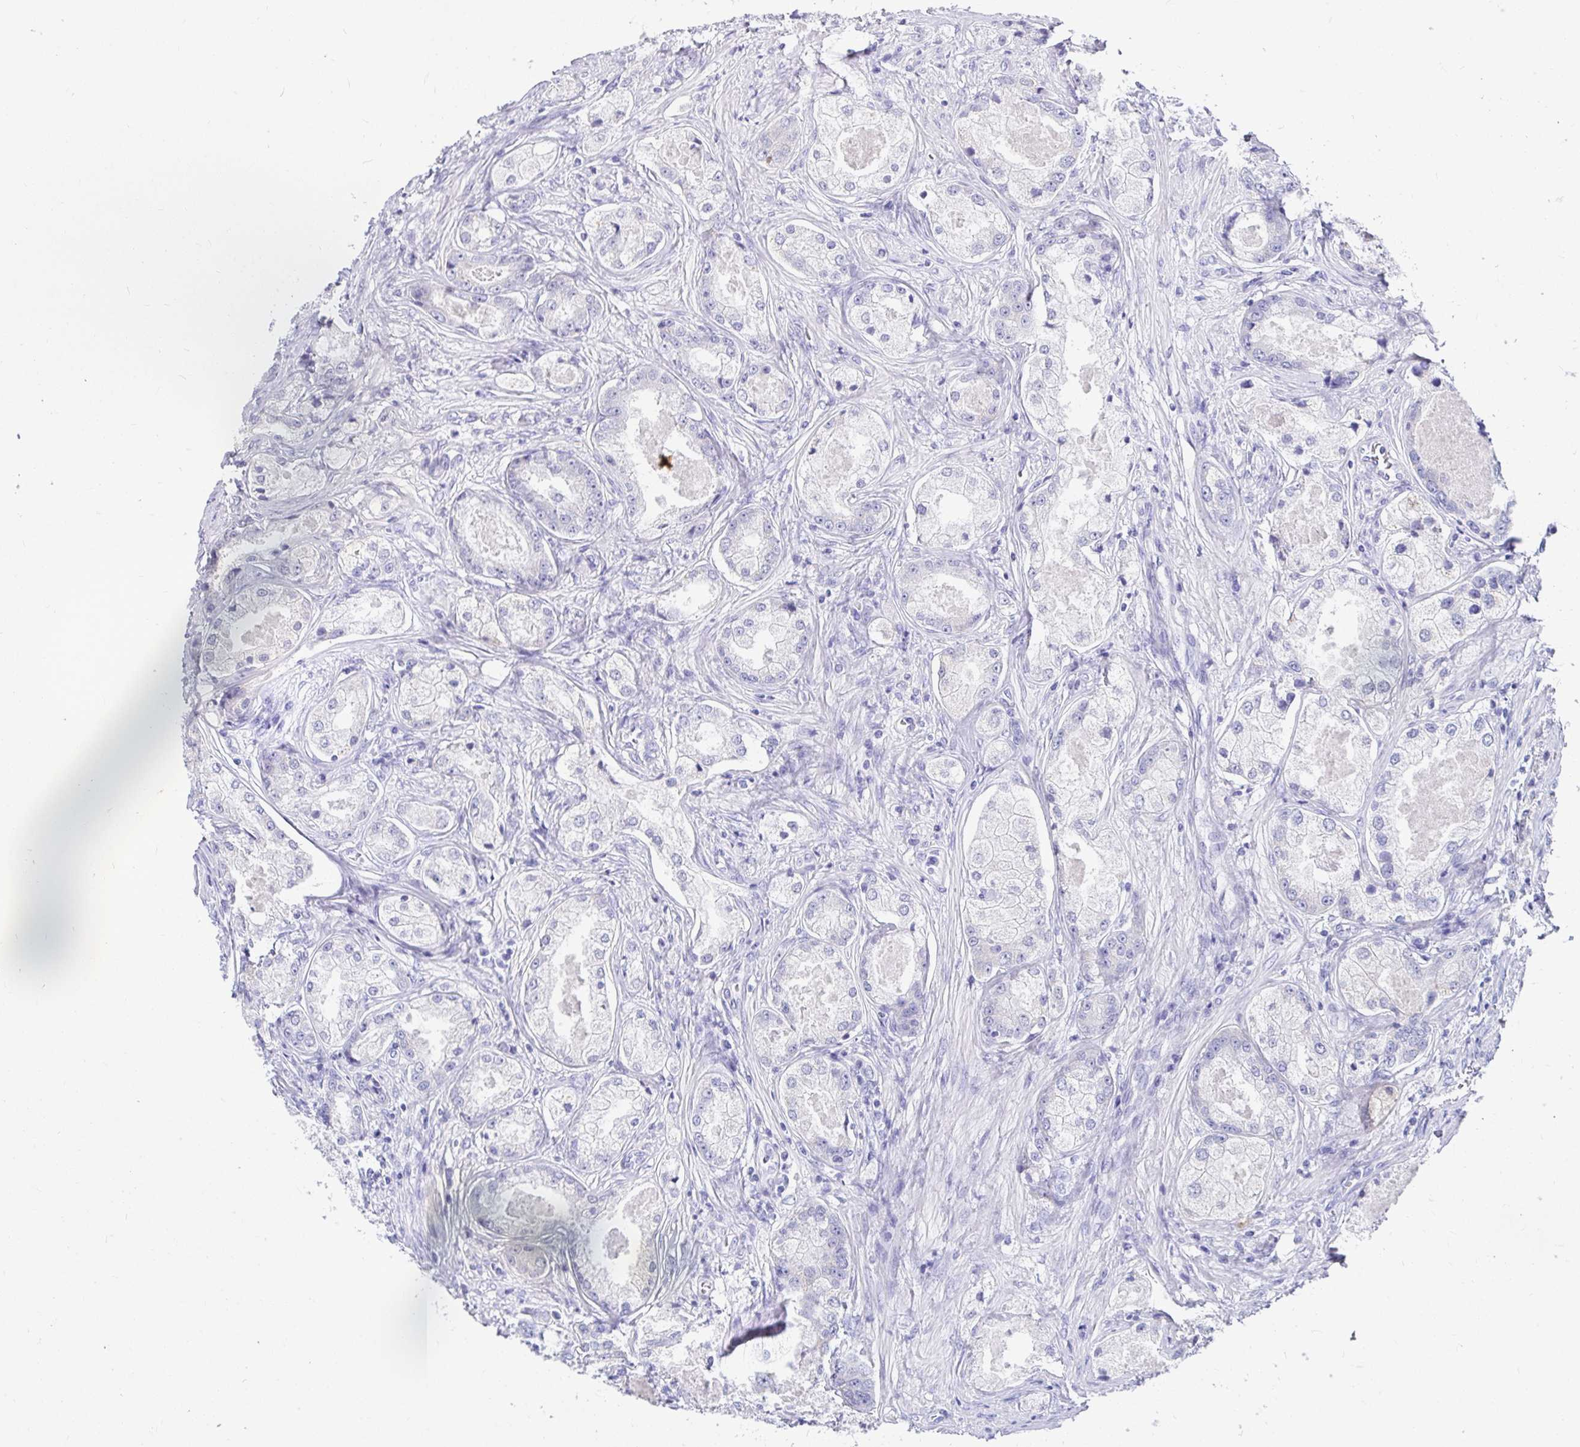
{"staining": {"intensity": "negative", "quantity": "none", "location": "none"}, "tissue": "prostate cancer", "cell_type": "Tumor cells", "image_type": "cancer", "snomed": [{"axis": "morphology", "description": "Adenocarcinoma, Low grade"}, {"axis": "topography", "description": "Prostate"}], "caption": "Immunohistochemistry photomicrograph of prostate cancer (low-grade adenocarcinoma) stained for a protein (brown), which reveals no staining in tumor cells.", "gene": "ZPBP2", "patient": {"sex": "male", "age": 68}}